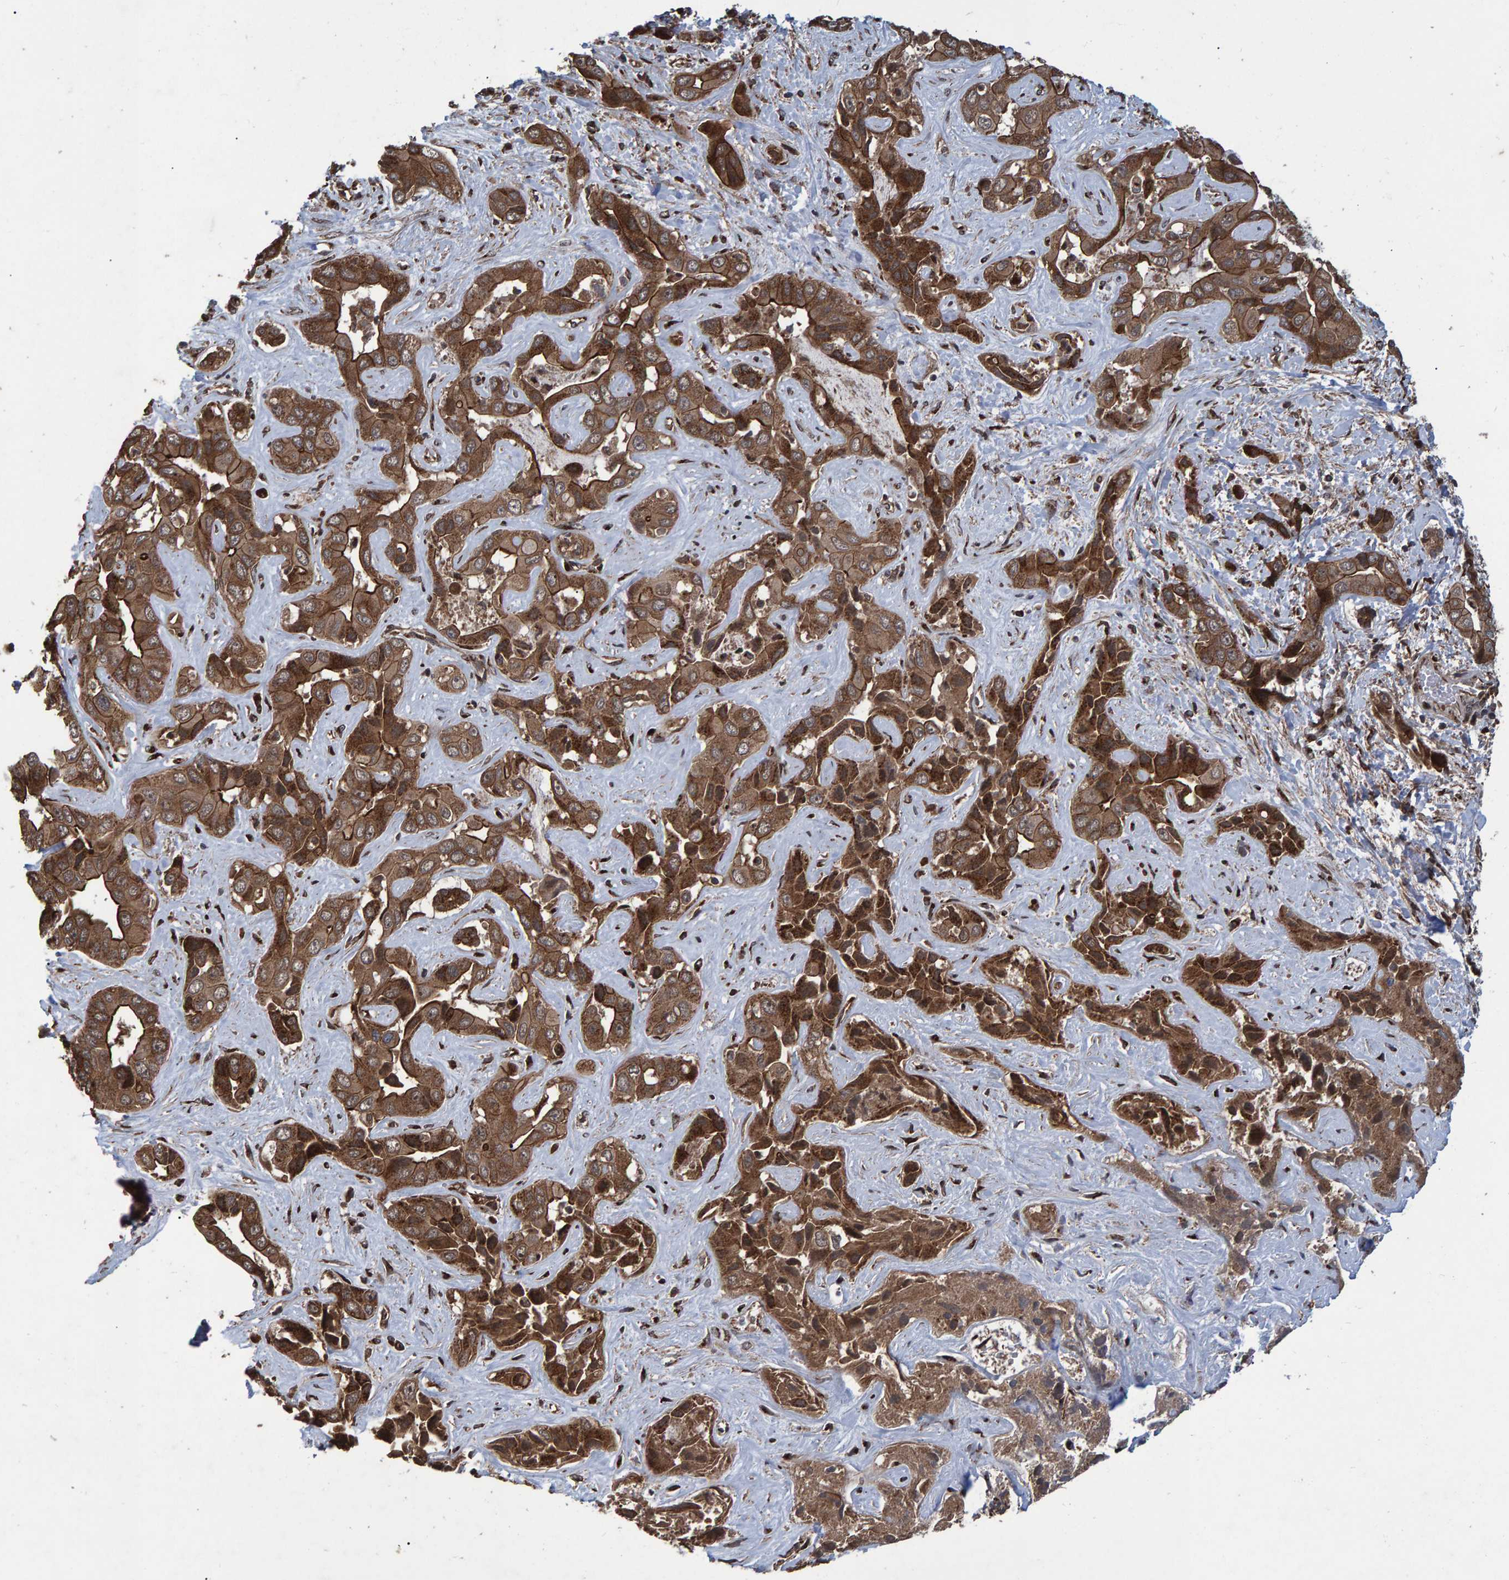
{"staining": {"intensity": "strong", "quantity": ">75%", "location": "cytoplasmic/membranous"}, "tissue": "liver cancer", "cell_type": "Tumor cells", "image_type": "cancer", "snomed": [{"axis": "morphology", "description": "Cholangiocarcinoma"}, {"axis": "topography", "description": "Liver"}], "caption": "This photomicrograph displays immunohistochemistry (IHC) staining of human cholangiocarcinoma (liver), with high strong cytoplasmic/membranous expression in about >75% of tumor cells.", "gene": "TRIM68", "patient": {"sex": "female", "age": 52}}